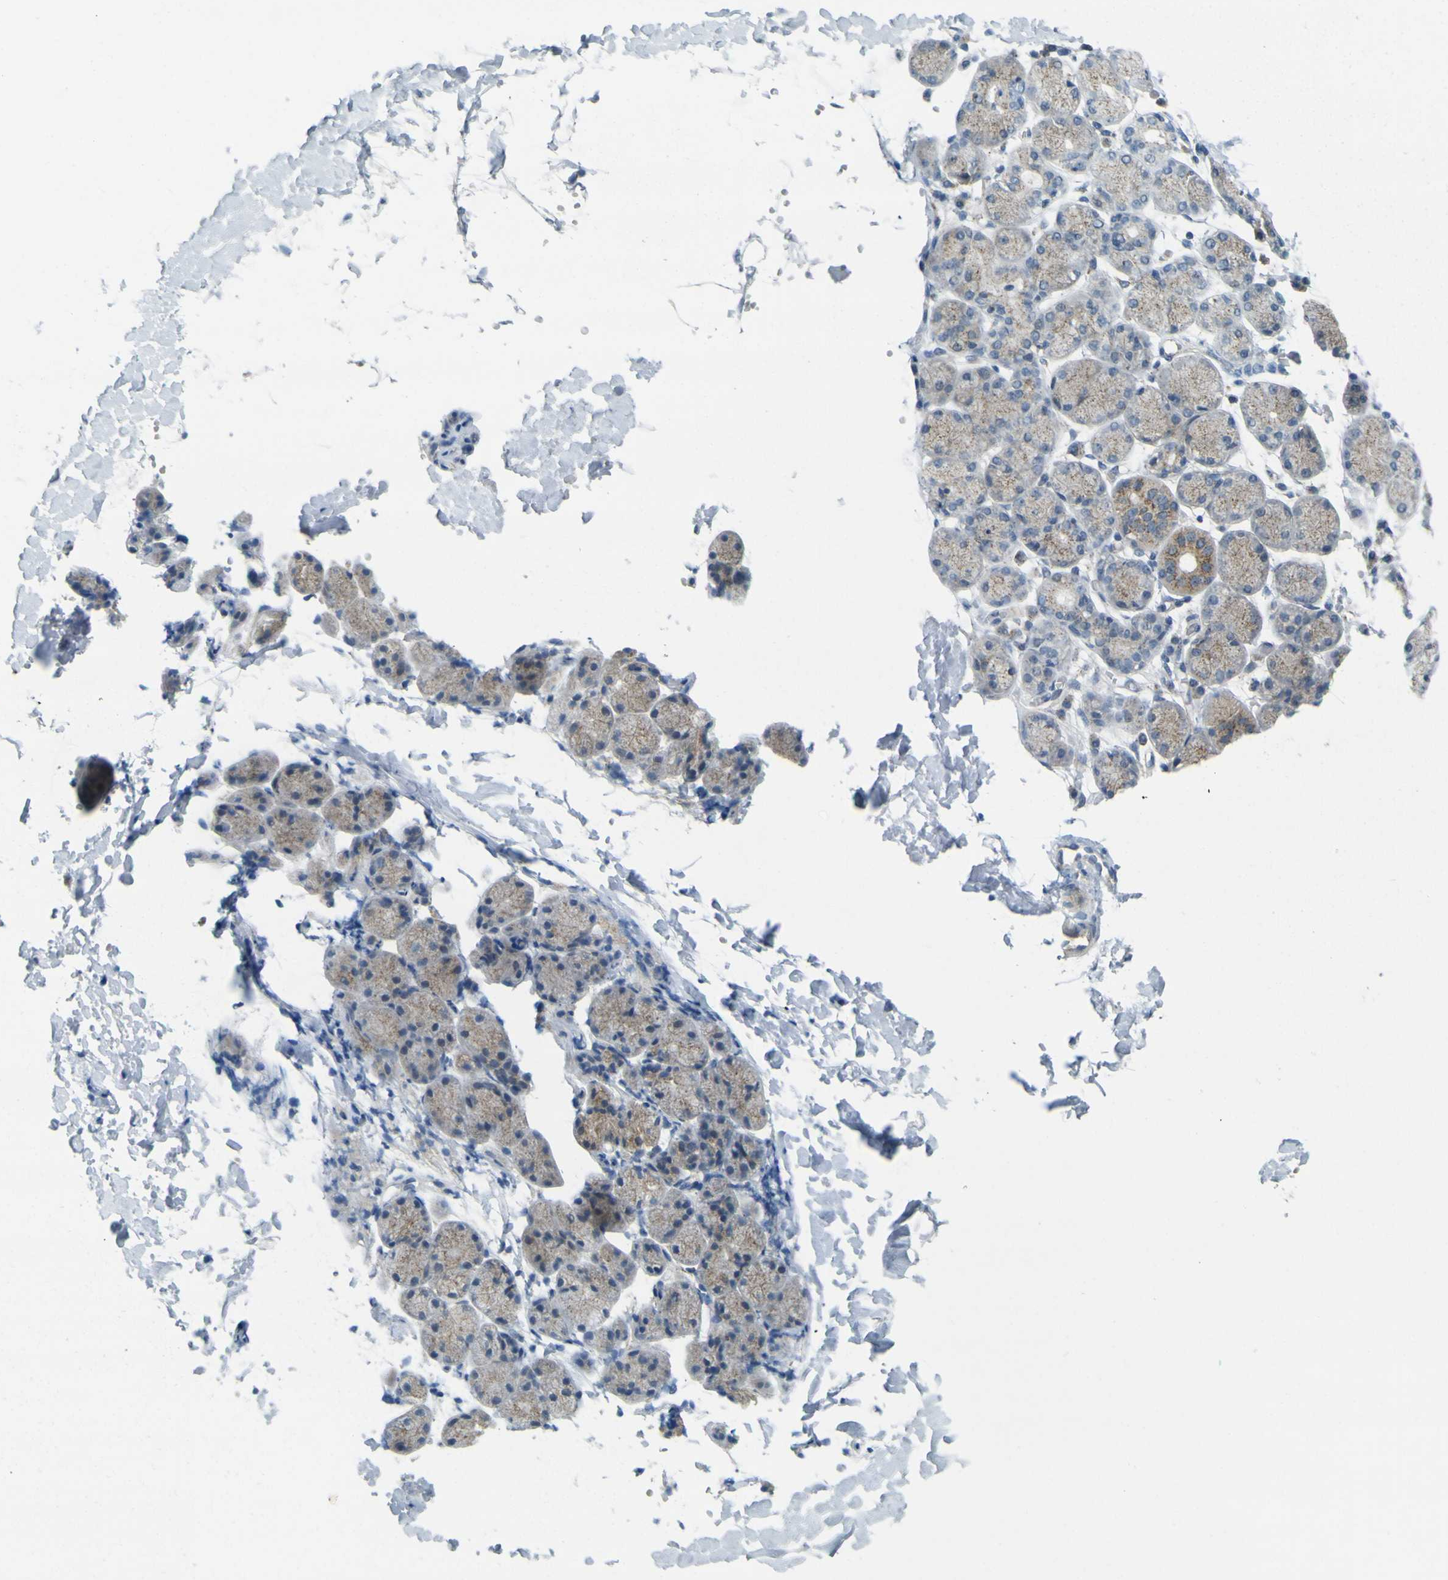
{"staining": {"intensity": "moderate", "quantity": "25%-75%", "location": "cytoplasmic/membranous"}, "tissue": "salivary gland", "cell_type": "Glandular cells", "image_type": "normal", "snomed": [{"axis": "morphology", "description": "Normal tissue, NOS"}, {"axis": "topography", "description": "Salivary gland"}], "caption": "Immunohistochemical staining of benign salivary gland reveals 25%-75% levels of moderate cytoplasmic/membranous protein expression in approximately 25%-75% of glandular cells. The staining was performed using DAB (3,3'-diaminobenzidine), with brown indicating positive protein expression. Nuclei are stained blue with hematoxylin.", "gene": "ACBD5", "patient": {"sex": "female", "age": 24}}